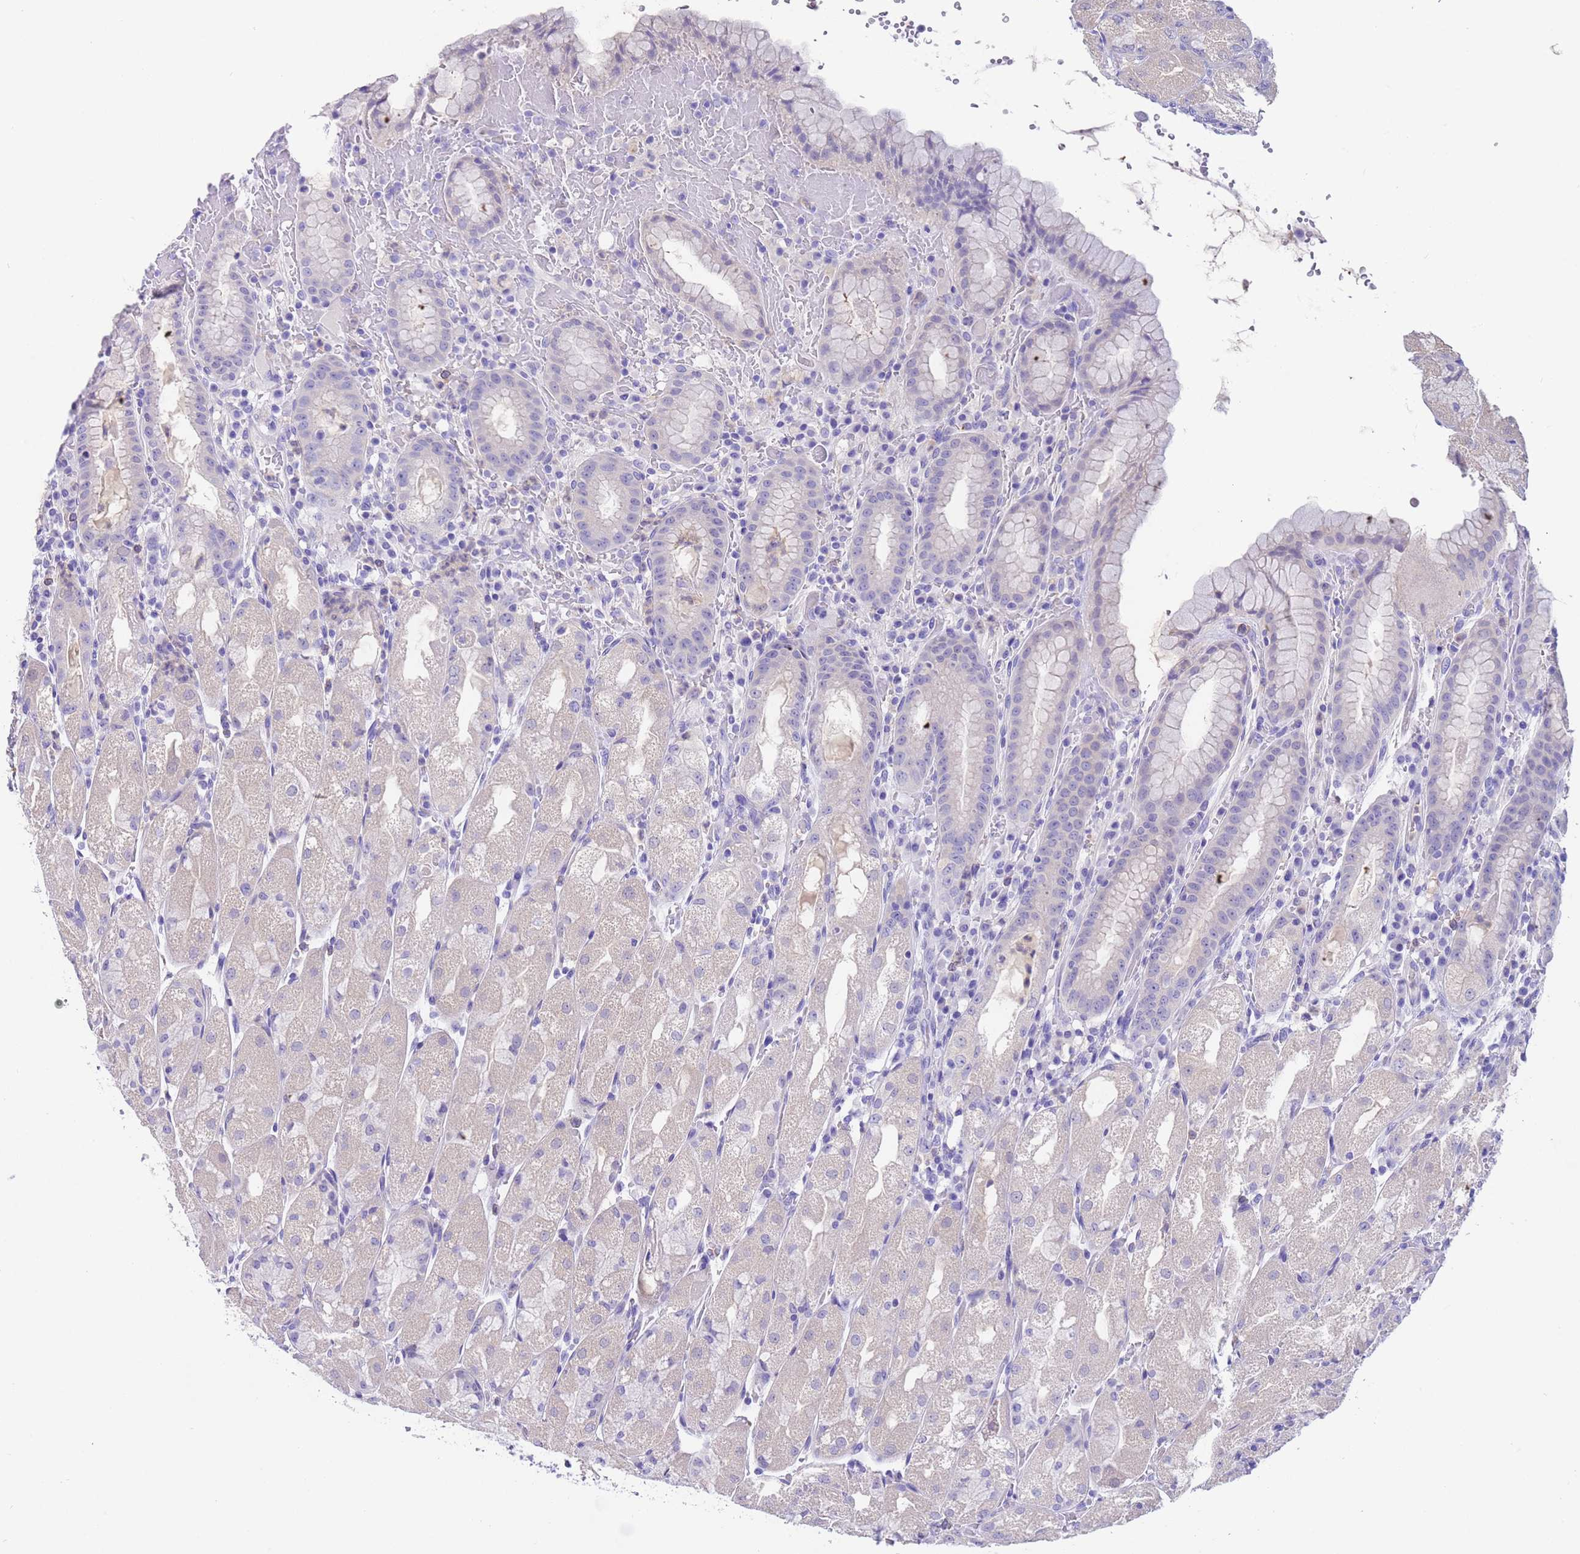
{"staining": {"intensity": "negative", "quantity": "none", "location": "none"}, "tissue": "stomach", "cell_type": "Glandular cells", "image_type": "normal", "snomed": [{"axis": "morphology", "description": "Normal tissue, NOS"}, {"axis": "topography", "description": "Stomach, upper"}], "caption": "Immunohistochemistry (IHC) histopathology image of normal stomach stained for a protein (brown), which shows no expression in glandular cells.", "gene": "USP38", "patient": {"sex": "male", "age": 52}}